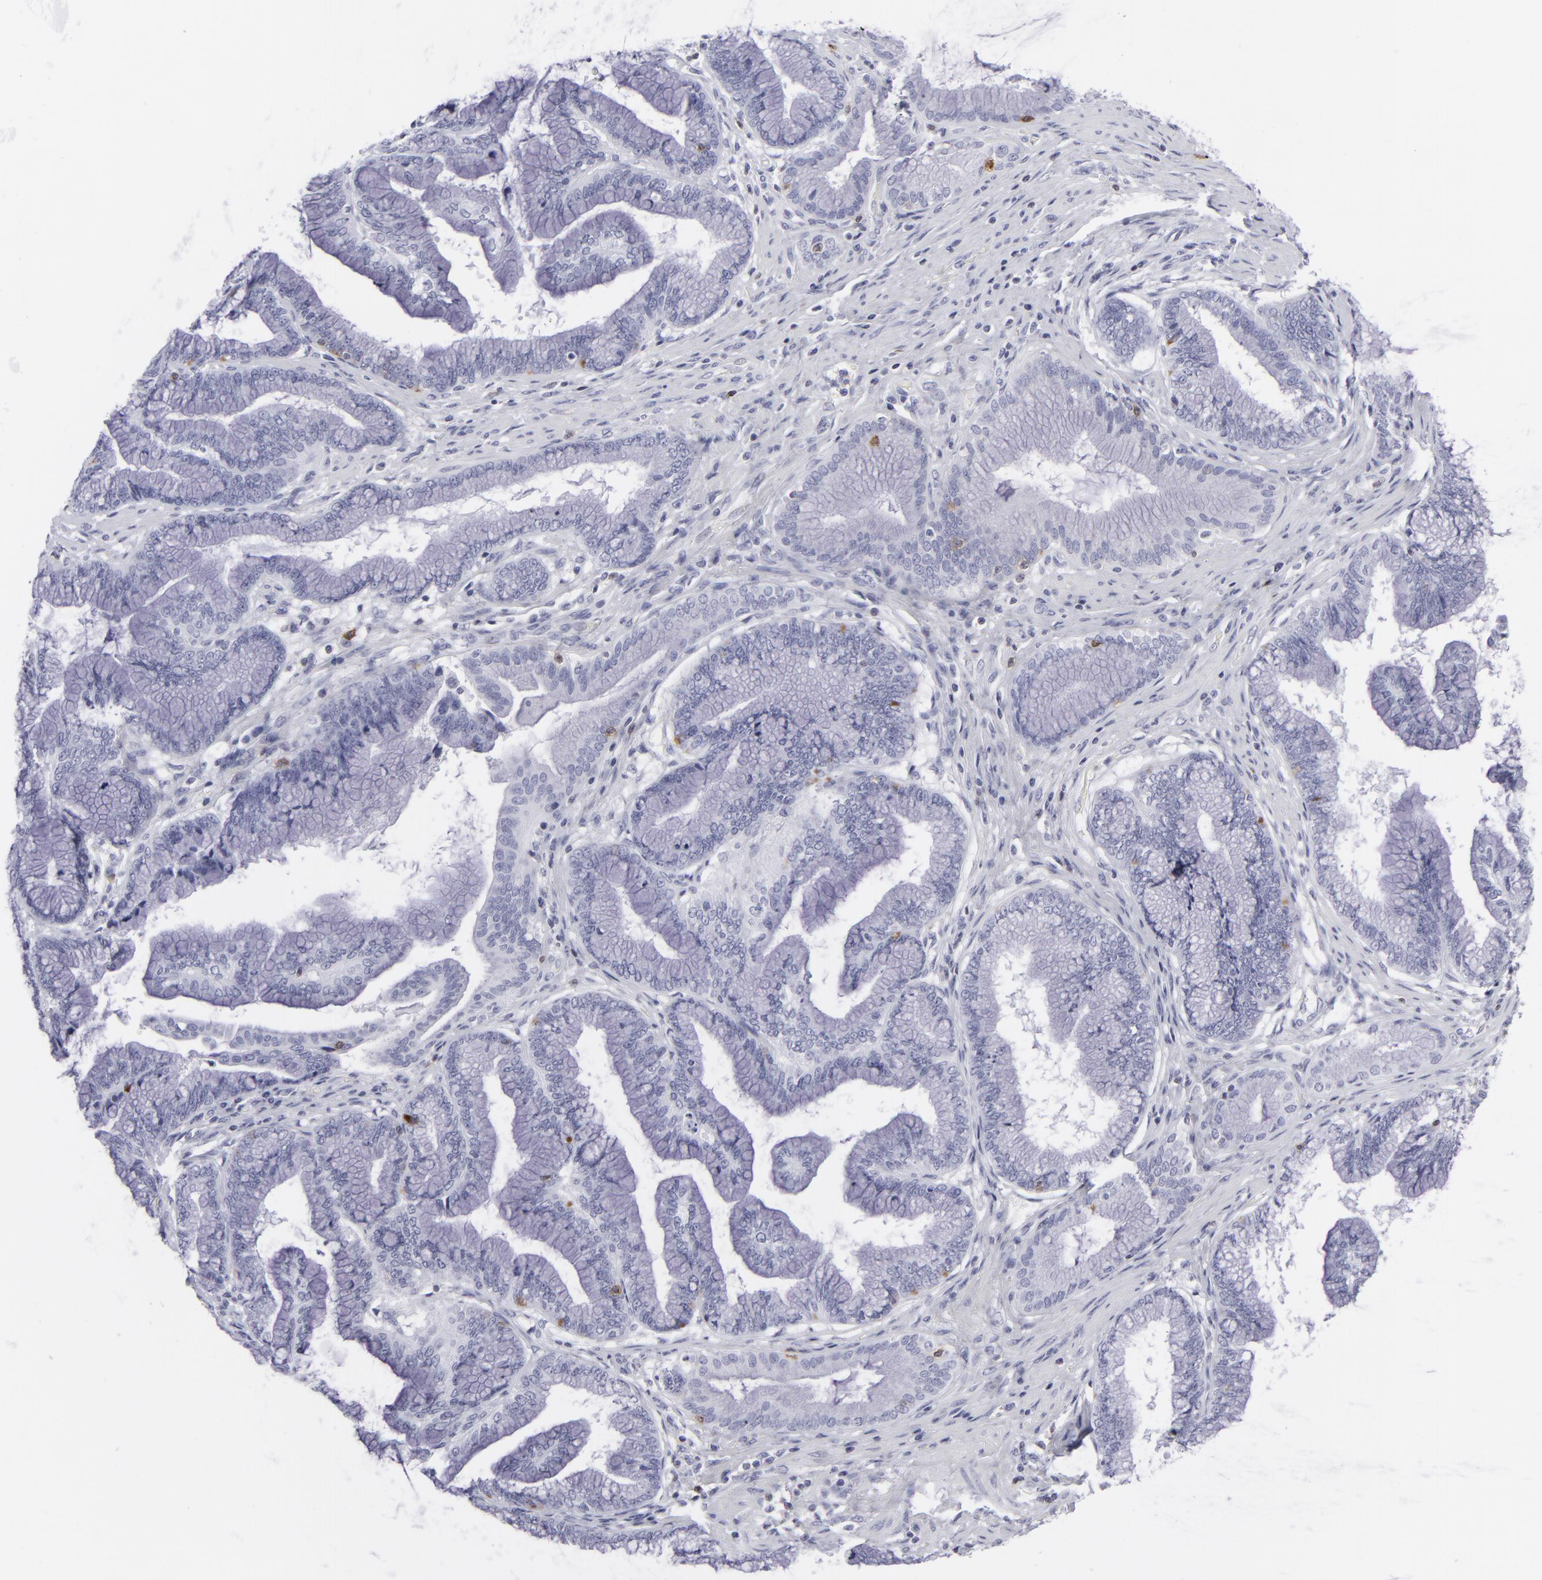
{"staining": {"intensity": "negative", "quantity": "none", "location": "none"}, "tissue": "pancreatic cancer", "cell_type": "Tumor cells", "image_type": "cancer", "snomed": [{"axis": "morphology", "description": "Adenocarcinoma, NOS"}, {"axis": "topography", "description": "Pancreas"}], "caption": "High power microscopy photomicrograph of an immunohistochemistry (IHC) photomicrograph of pancreatic cancer, revealing no significant expression in tumor cells.", "gene": "CD7", "patient": {"sex": "female", "age": 64}}